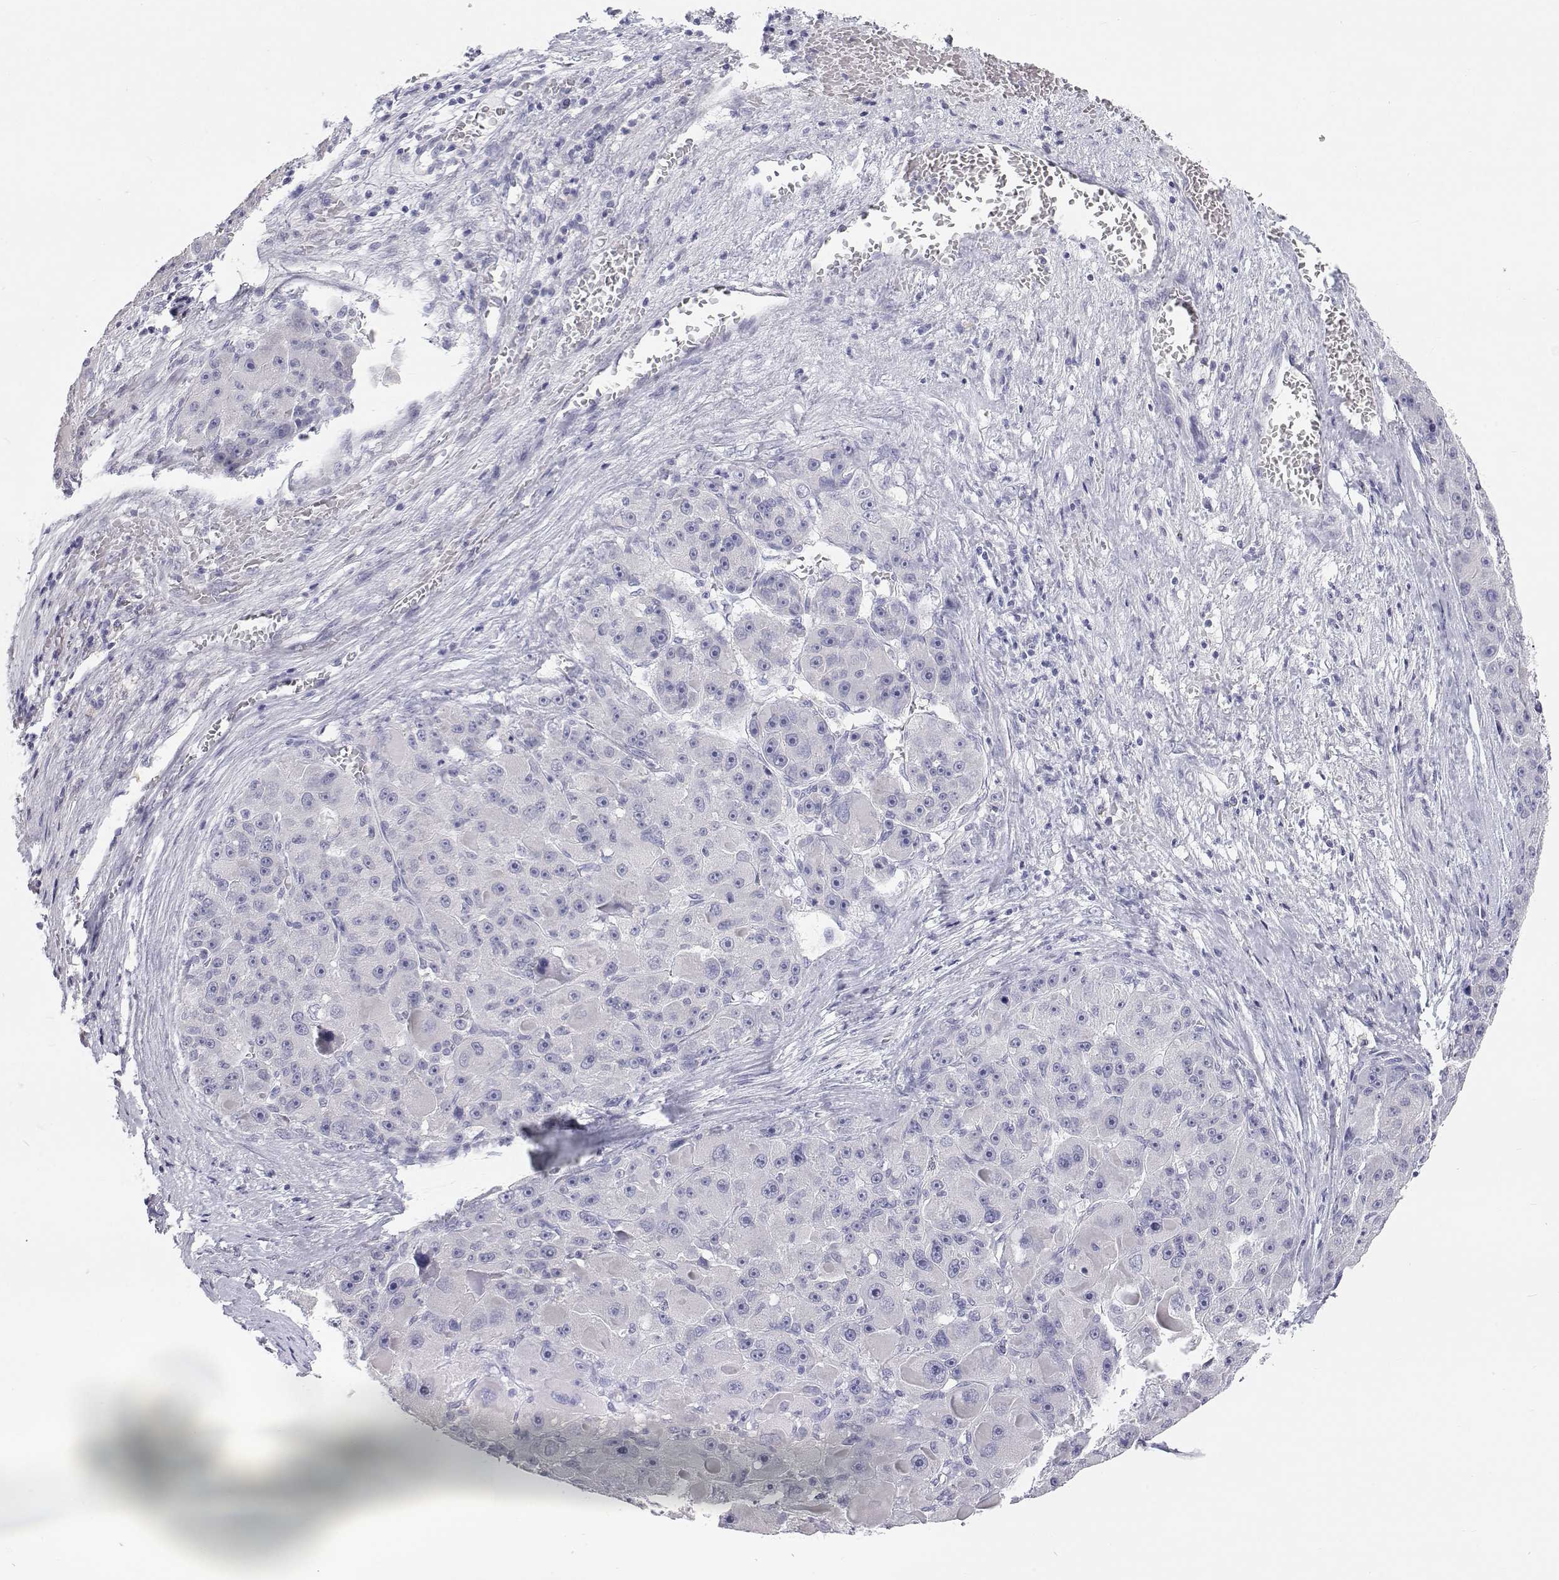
{"staining": {"intensity": "negative", "quantity": "none", "location": "none"}, "tissue": "liver cancer", "cell_type": "Tumor cells", "image_type": "cancer", "snomed": [{"axis": "morphology", "description": "Carcinoma, Hepatocellular, NOS"}, {"axis": "topography", "description": "Liver"}], "caption": "High magnification brightfield microscopy of liver hepatocellular carcinoma stained with DAB (brown) and counterstained with hematoxylin (blue): tumor cells show no significant staining. (DAB (3,3'-diaminobenzidine) immunohistochemistry (IHC) with hematoxylin counter stain).", "gene": "TTN", "patient": {"sex": "male", "age": 76}}